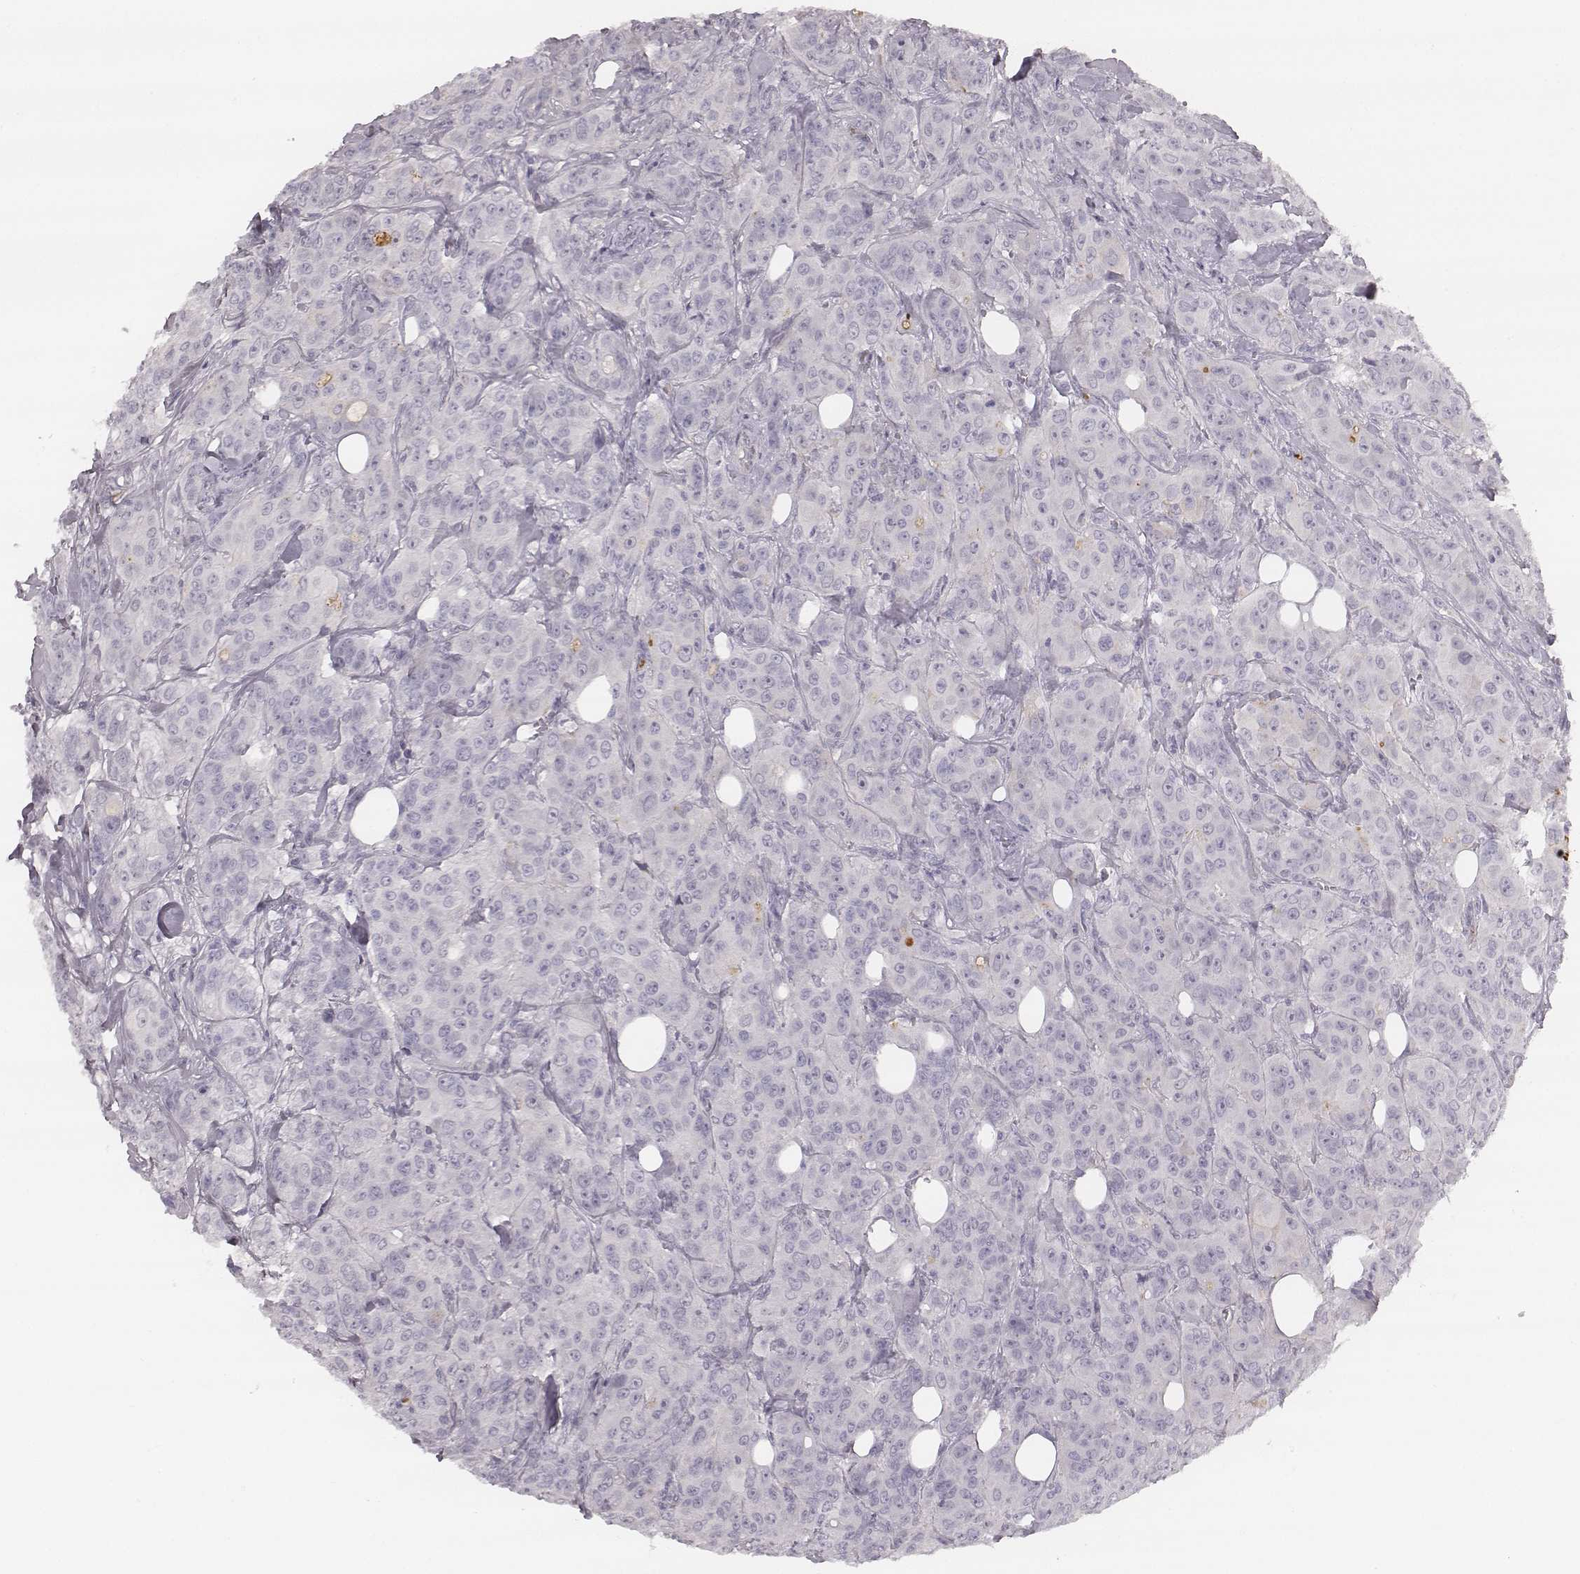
{"staining": {"intensity": "negative", "quantity": "none", "location": "none"}, "tissue": "breast cancer", "cell_type": "Tumor cells", "image_type": "cancer", "snomed": [{"axis": "morphology", "description": "Duct carcinoma"}, {"axis": "topography", "description": "Breast"}], "caption": "Breast cancer (infiltrating ductal carcinoma) stained for a protein using IHC shows no expression tumor cells.", "gene": "KCNJ12", "patient": {"sex": "female", "age": 43}}